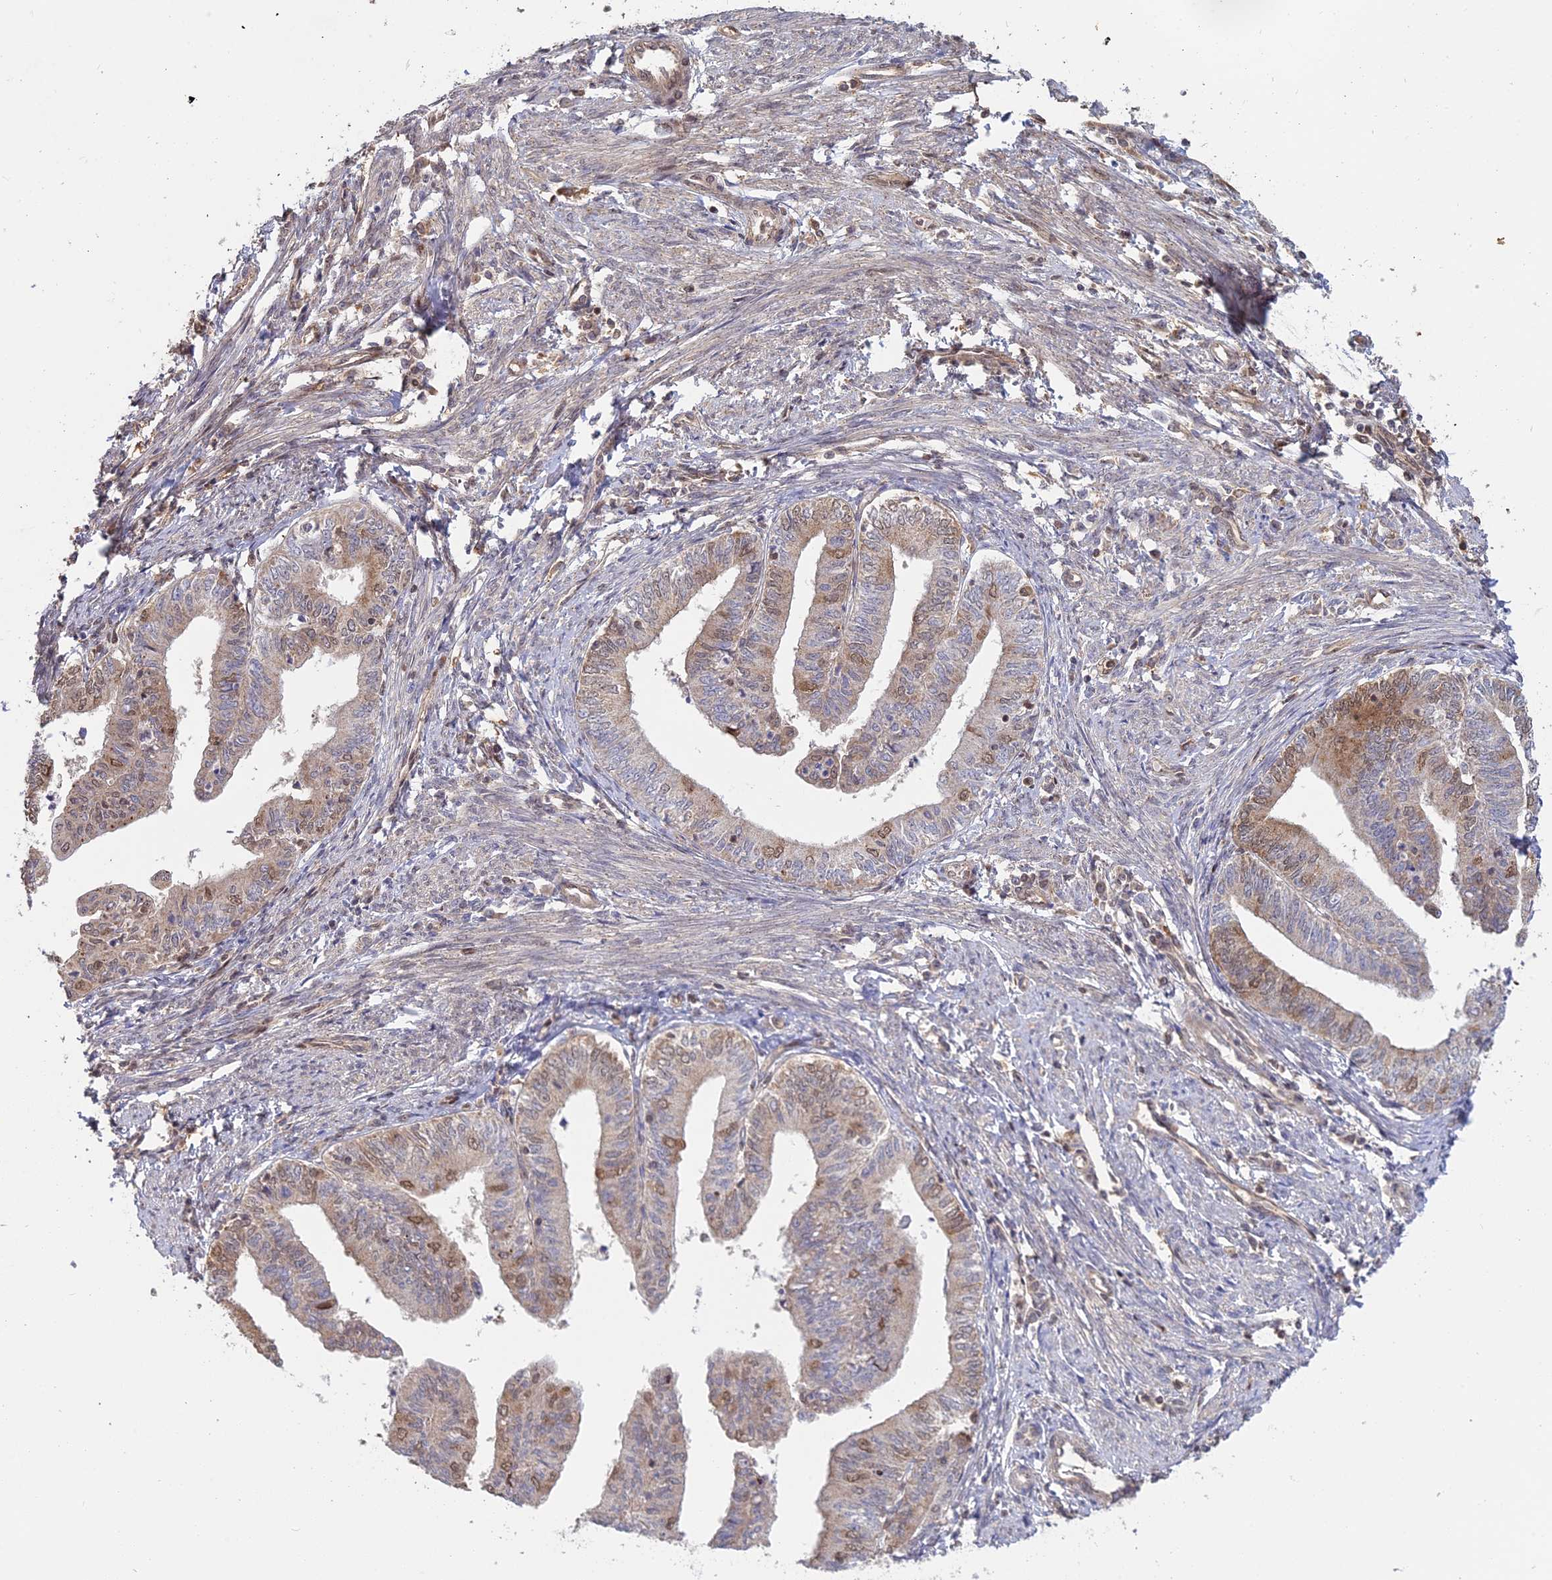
{"staining": {"intensity": "moderate", "quantity": "<25%", "location": "nuclear"}, "tissue": "endometrial cancer", "cell_type": "Tumor cells", "image_type": "cancer", "snomed": [{"axis": "morphology", "description": "Adenocarcinoma, NOS"}, {"axis": "topography", "description": "Endometrium"}], "caption": "Moderate nuclear expression is seen in about <25% of tumor cells in endometrial cancer (adenocarcinoma).", "gene": "PKIG", "patient": {"sex": "female", "age": 66}}